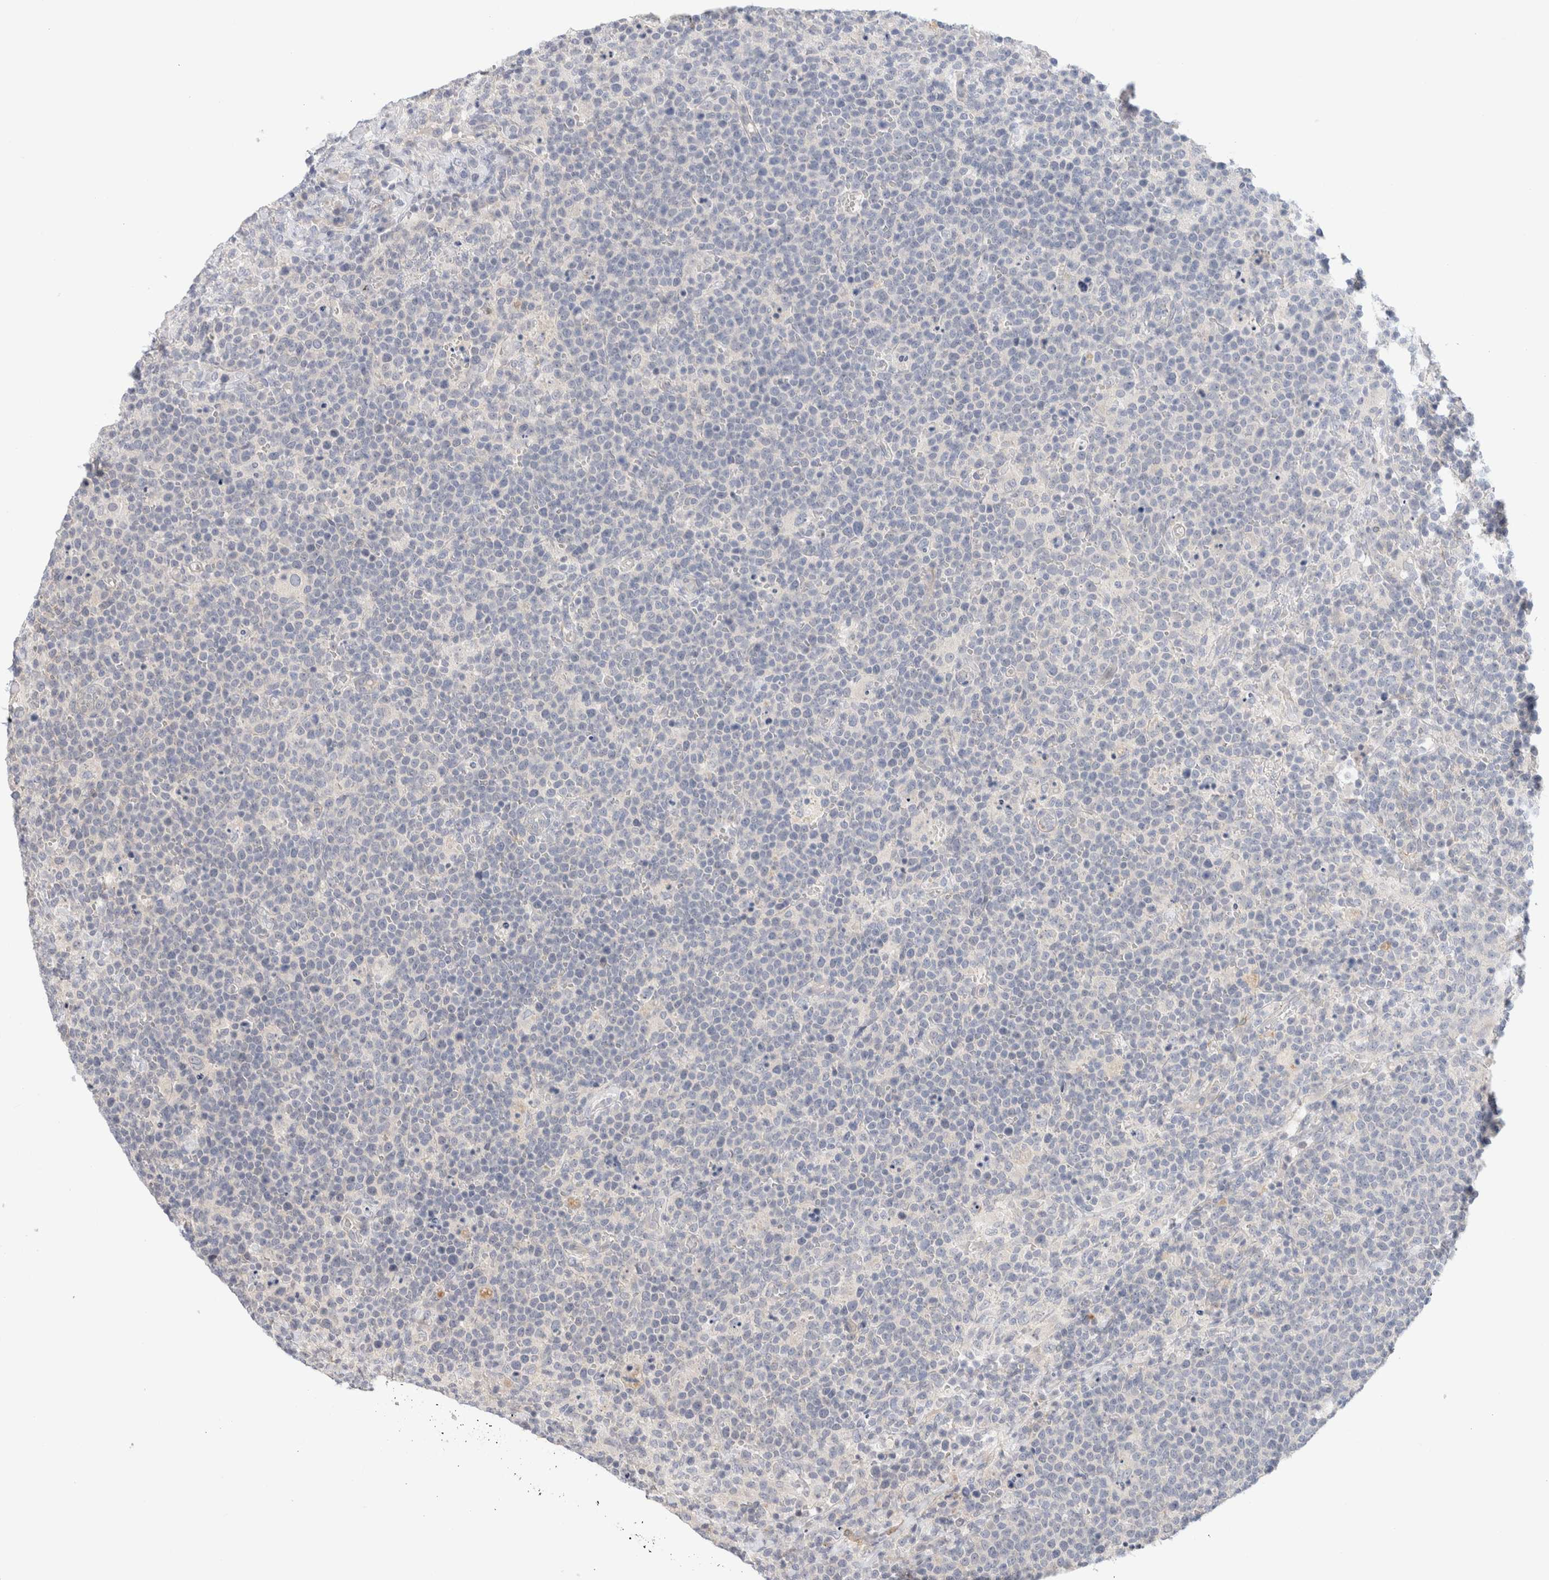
{"staining": {"intensity": "negative", "quantity": "none", "location": "none"}, "tissue": "lymphoma", "cell_type": "Tumor cells", "image_type": "cancer", "snomed": [{"axis": "morphology", "description": "Malignant lymphoma, non-Hodgkin's type, High grade"}, {"axis": "topography", "description": "Lymph node"}], "caption": "Tumor cells show no significant positivity in high-grade malignant lymphoma, non-Hodgkin's type. The staining was performed using DAB to visualize the protein expression in brown, while the nuclei were stained in blue with hematoxylin (Magnification: 20x).", "gene": "SPRTN", "patient": {"sex": "male", "age": 61}}